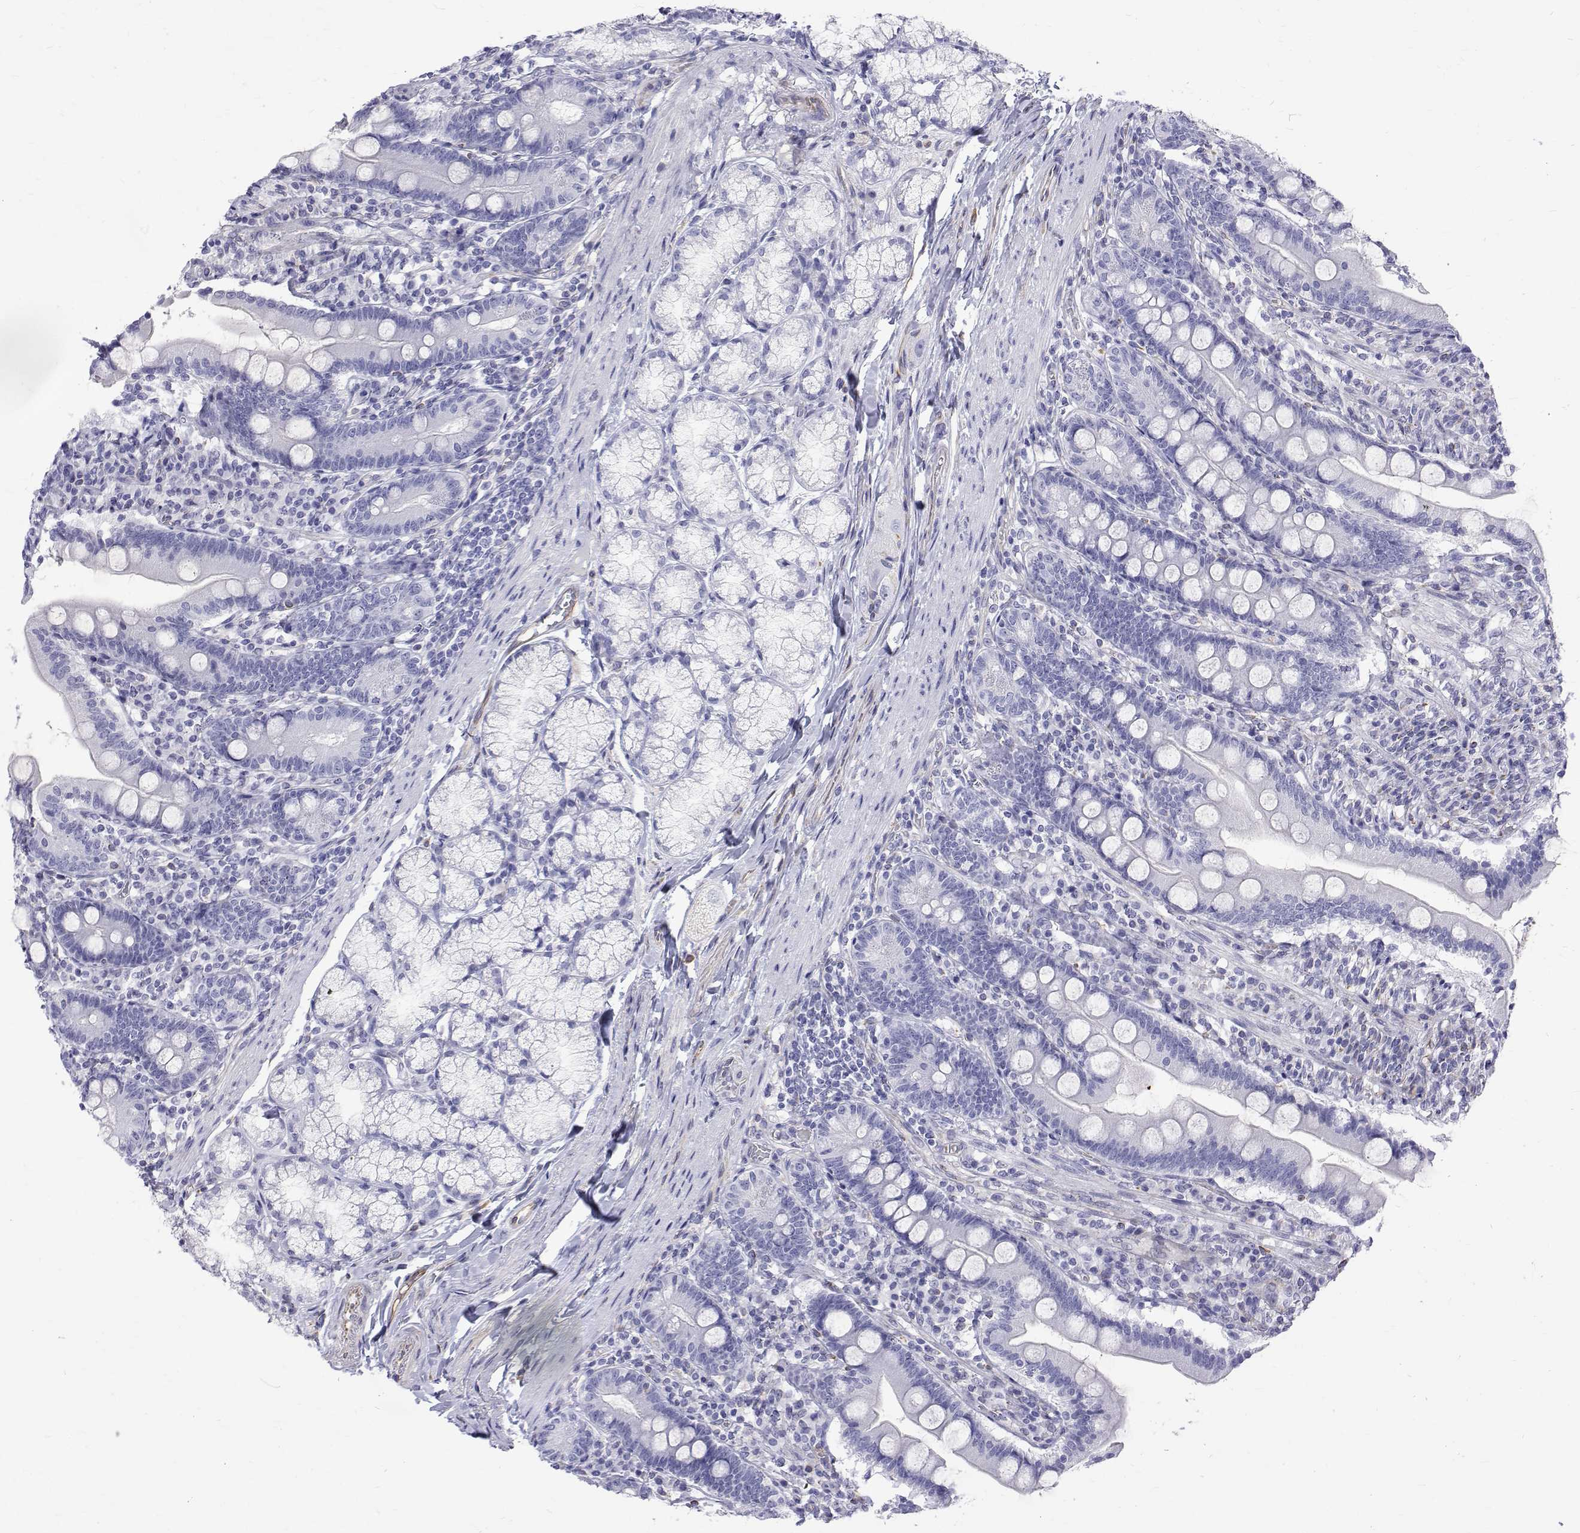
{"staining": {"intensity": "negative", "quantity": "none", "location": "none"}, "tissue": "duodenum", "cell_type": "Glandular cells", "image_type": "normal", "snomed": [{"axis": "morphology", "description": "Normal tissue, NOS"}, {"axis": "topography", "description": "Duodenum"}], "caption": "Immunohistochemistry (IHC) of benign human duodenum demonstrates no expression in glandular cells.", "gene": "OPRPN", "patient": {"sex": "female", "age": 67}}